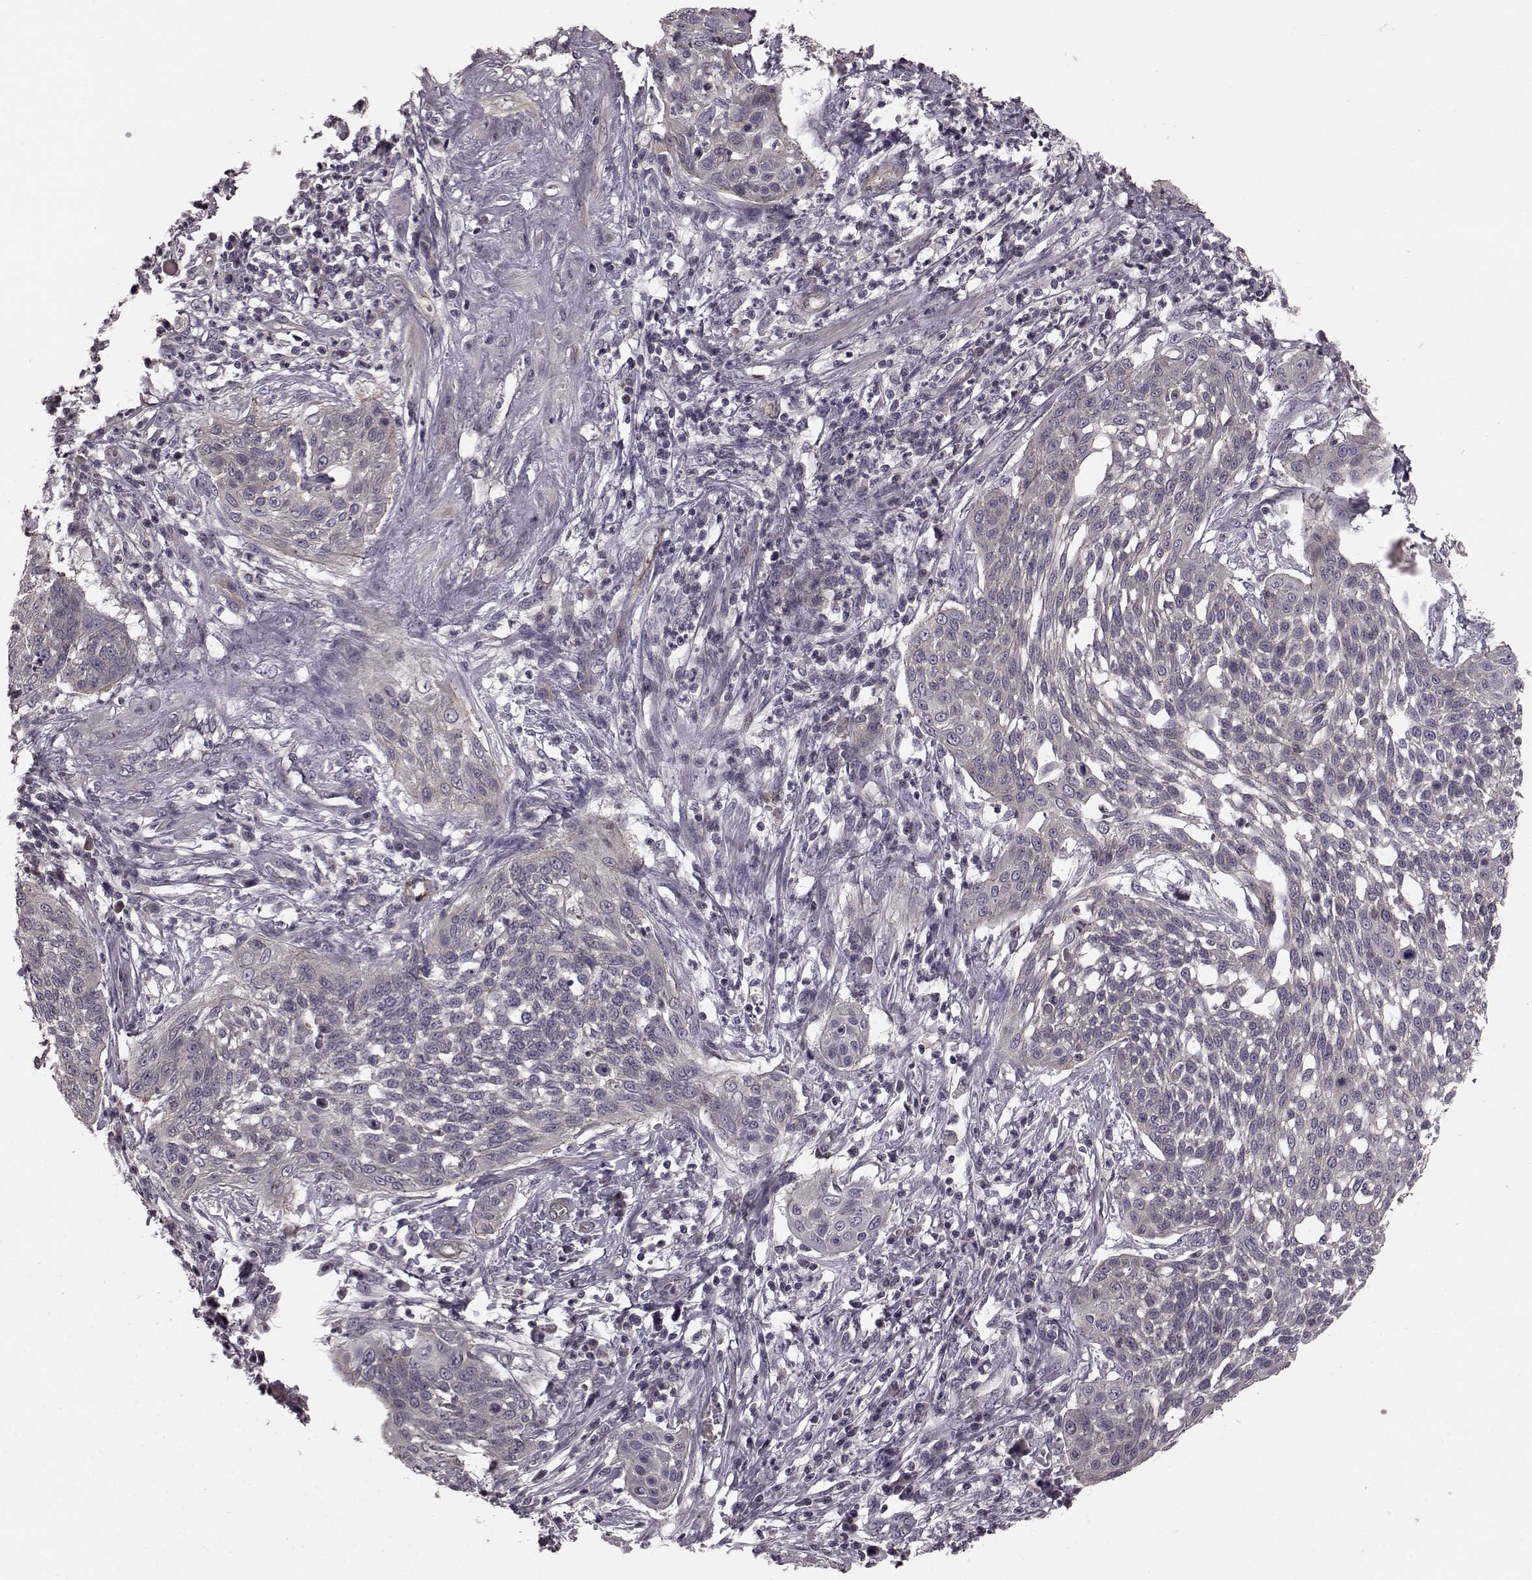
{"staining": {"intensity": "negative", "quantity": "none", "location": "none"}, "tissue": "cervical cancer", "cell_type": "Tumor cells", "image_type": "cancer", "snomed": [{"axis": "morphology", "description": "Squamous cell carcinoma, NOS"}, {"axis": "topography", "description": "Cervix"}], "caption": "A high-resolution photomicrograph shows immunohistochemistry (IHC) staining of cervical cancer, which demonstrates no significant expression in tumor cells. The staining was performed using DAB (3,3'-diaminobenzidine) to visualize the protein expression in brown, while the nuclei were stained in blue with hematoxylin (Magnification: 20x).", "gene": "SLC22A18", "patient": {"sex": "female", "age": 34}}